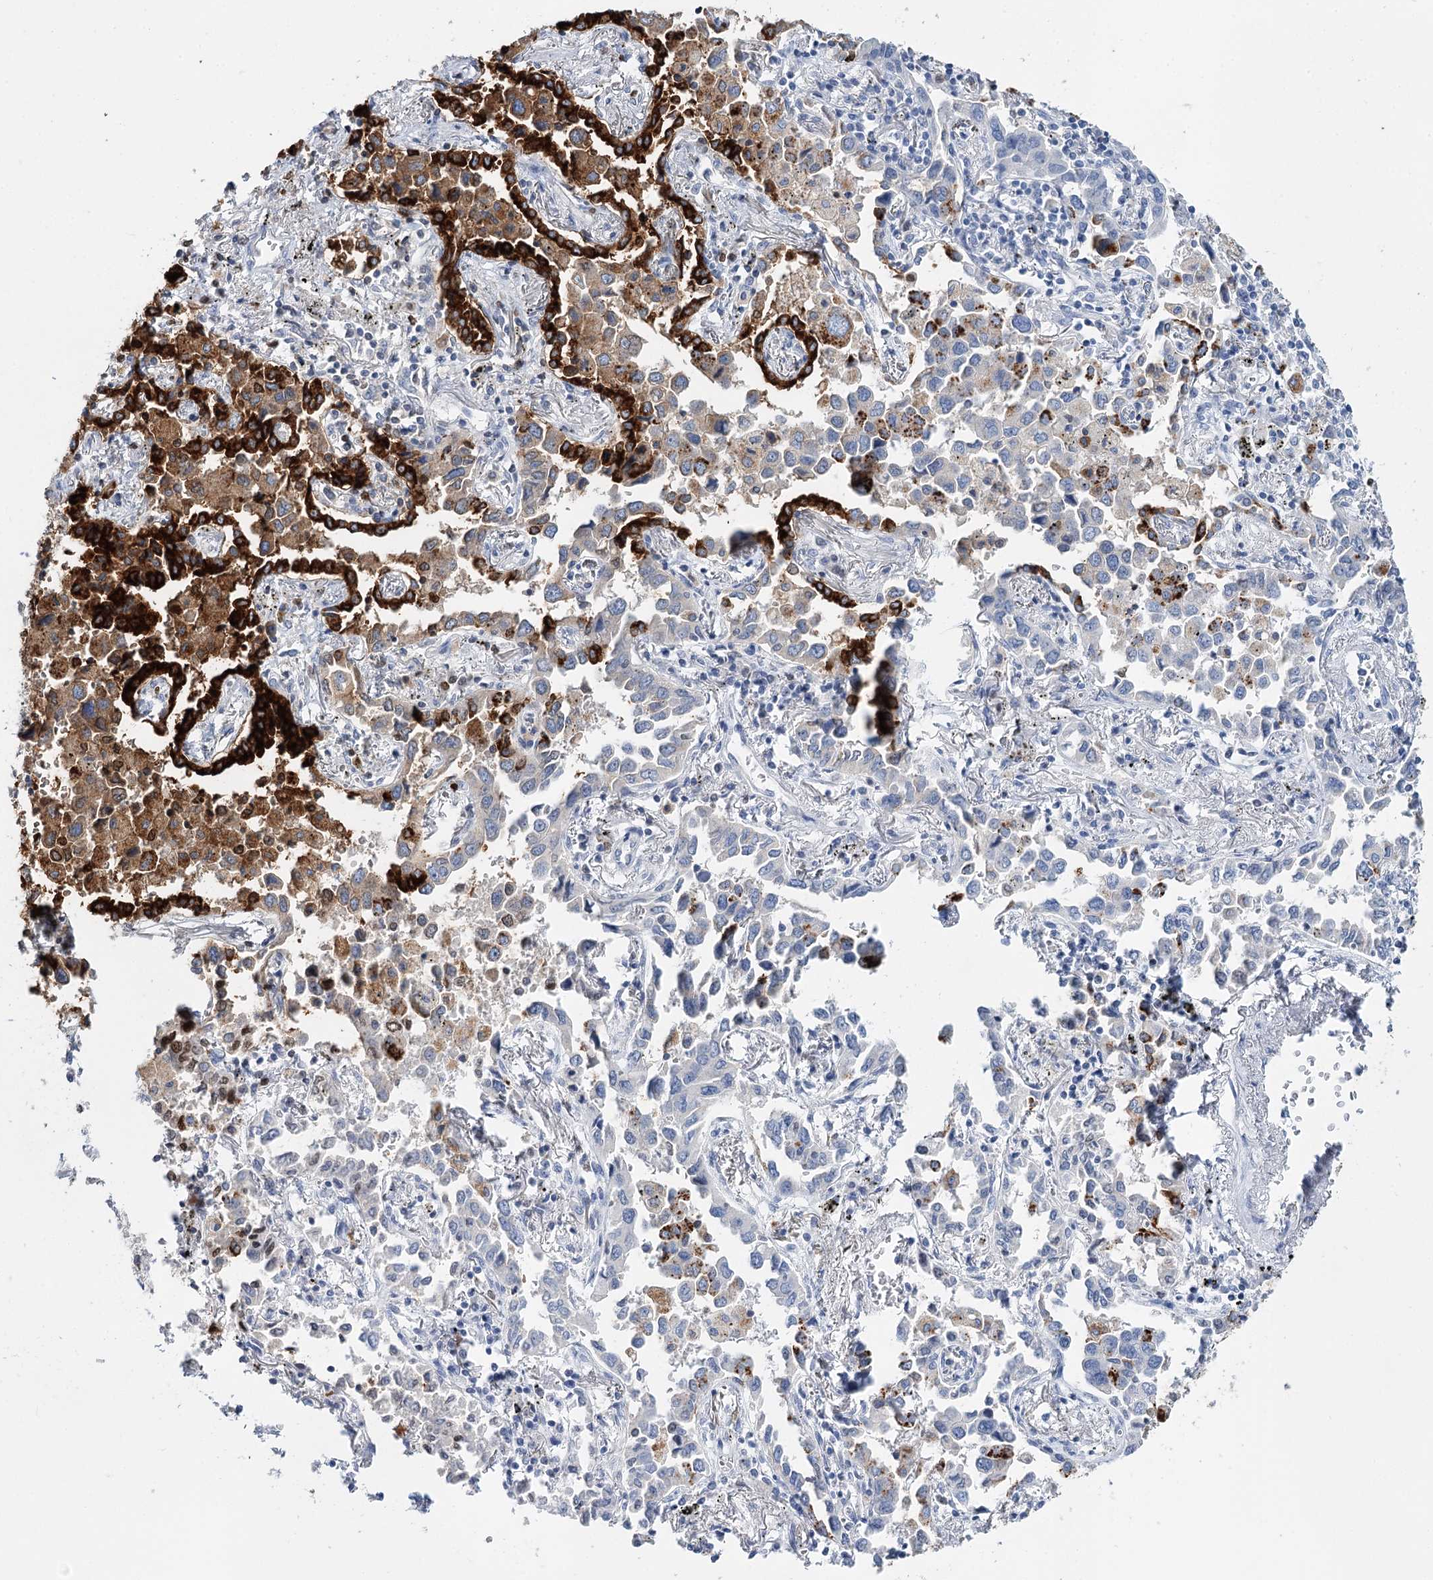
{"staining": {"intensity": "strong", "quantity": "<25%", "location": "cytoplasmic/membranous"}, "tissue": "lung cancer", "cell_type": "Tumor cells", "image_type": "cancer", "snomed": [{"axis": "morphology", "description": "Adenocarcinoma, NOS"}, {"axis": "topography", "description": "Lung"}], "caption": "IHC (DAB (3,3'-diaminobenzidine)) staining of lung cancer displays strong cytoplasmic/membranous protein expression in about <25% of tumor cells.", "gene": "CEACAM8", "patient": {"sex": "male", "age": 67}}